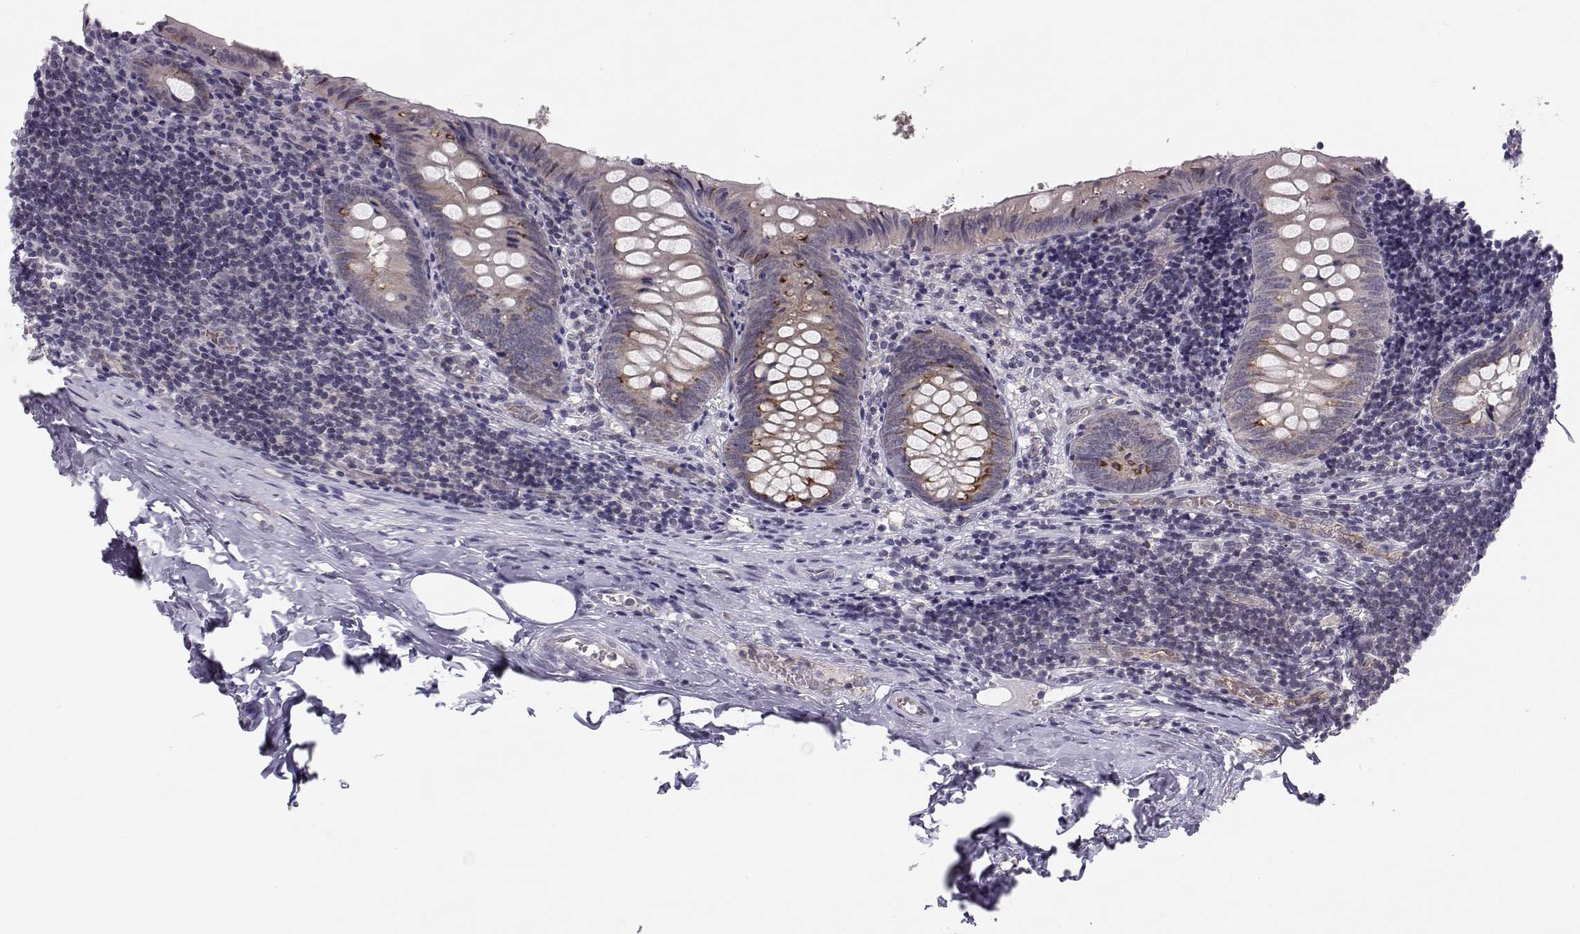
{"staining": {"intensity": "strong", "quantity": "<25%", "location": "cytoplasmic/membranous"}, "tissue": "appendix", "cell_type": "Glandular cells", "image_type": "normal", "snomed": [{"axis": "morphology", "description": "Normal tissue, NOS"}, {"axis": "topography", "description": "Appendix"}], "caption": "An immunohistochemistry (IHC) photomicrograph of unremarkable tissue is shown. Protein staining in brown shows strong cytoplasmic/membranous positivity in appendix within glandular cells. The staining was performed using DAB (3,3'-diaminobenzidine), with brown indicating positive protein expression. Nuclei are stained blue with hematoxylin.", "gene": "KIF13B", "patient": {"sex": "female", "age": 23}}